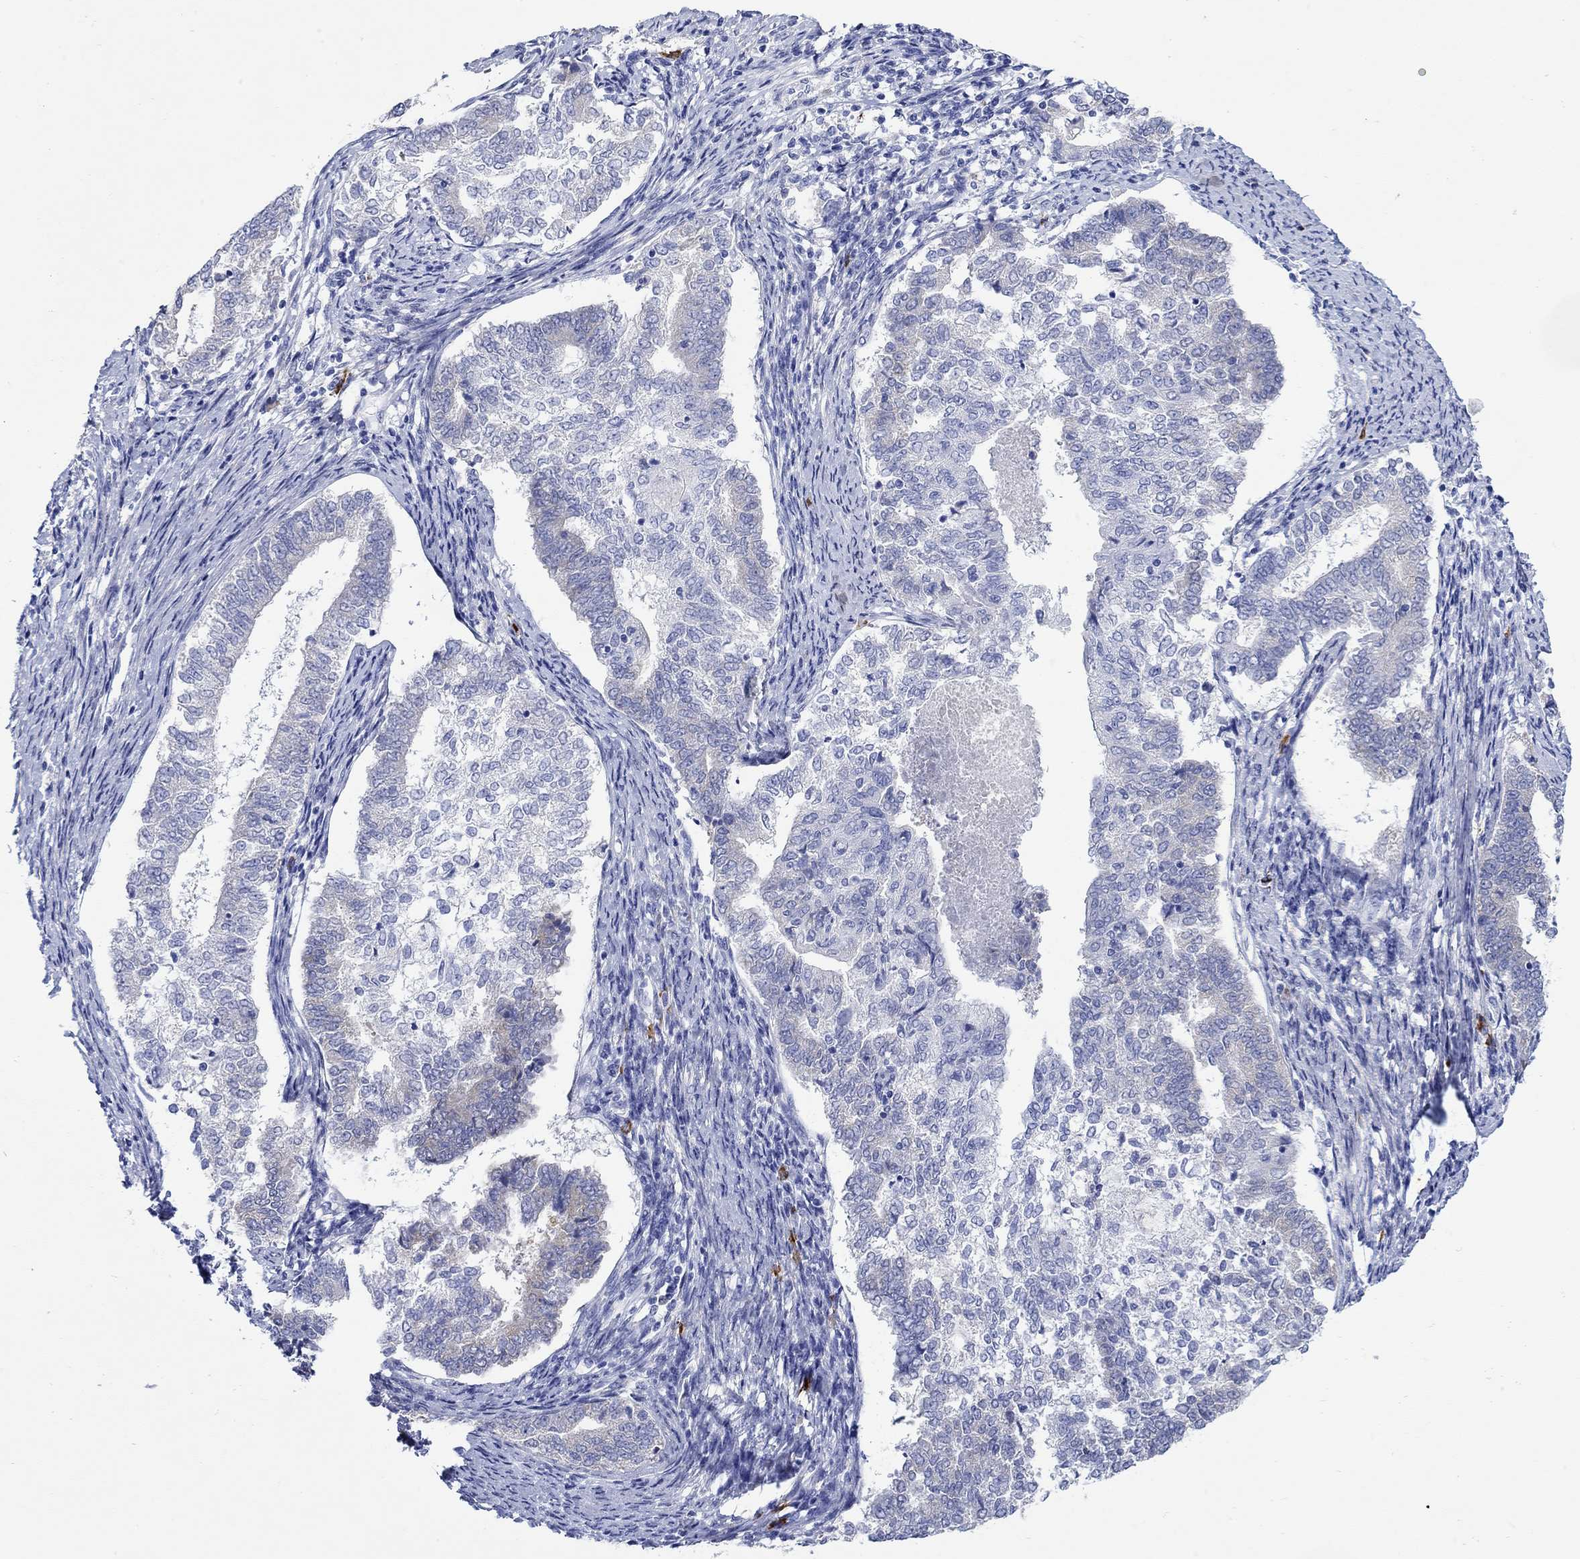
{"staining": {"intensity": "negative", "quantity": "none", "location": "none"}, "tissue": "endometrial cancer", "cell_type": "Tumor cells", "image_type": "cancer", "snomed": [{"axis": "morphology", "description": "Adenocarcinoma, NOS"}, {"axis": "topography", "description": "Endometrium"}], "caption": "High power microscopy image of an immunohistochemistry (IHC) micrograph of endometrial cancer (adenocarcinoma), revealing no significant staining in tumor cells.", "gene": "P2RY6", "patient": {"sex": "female", "age": 65}}